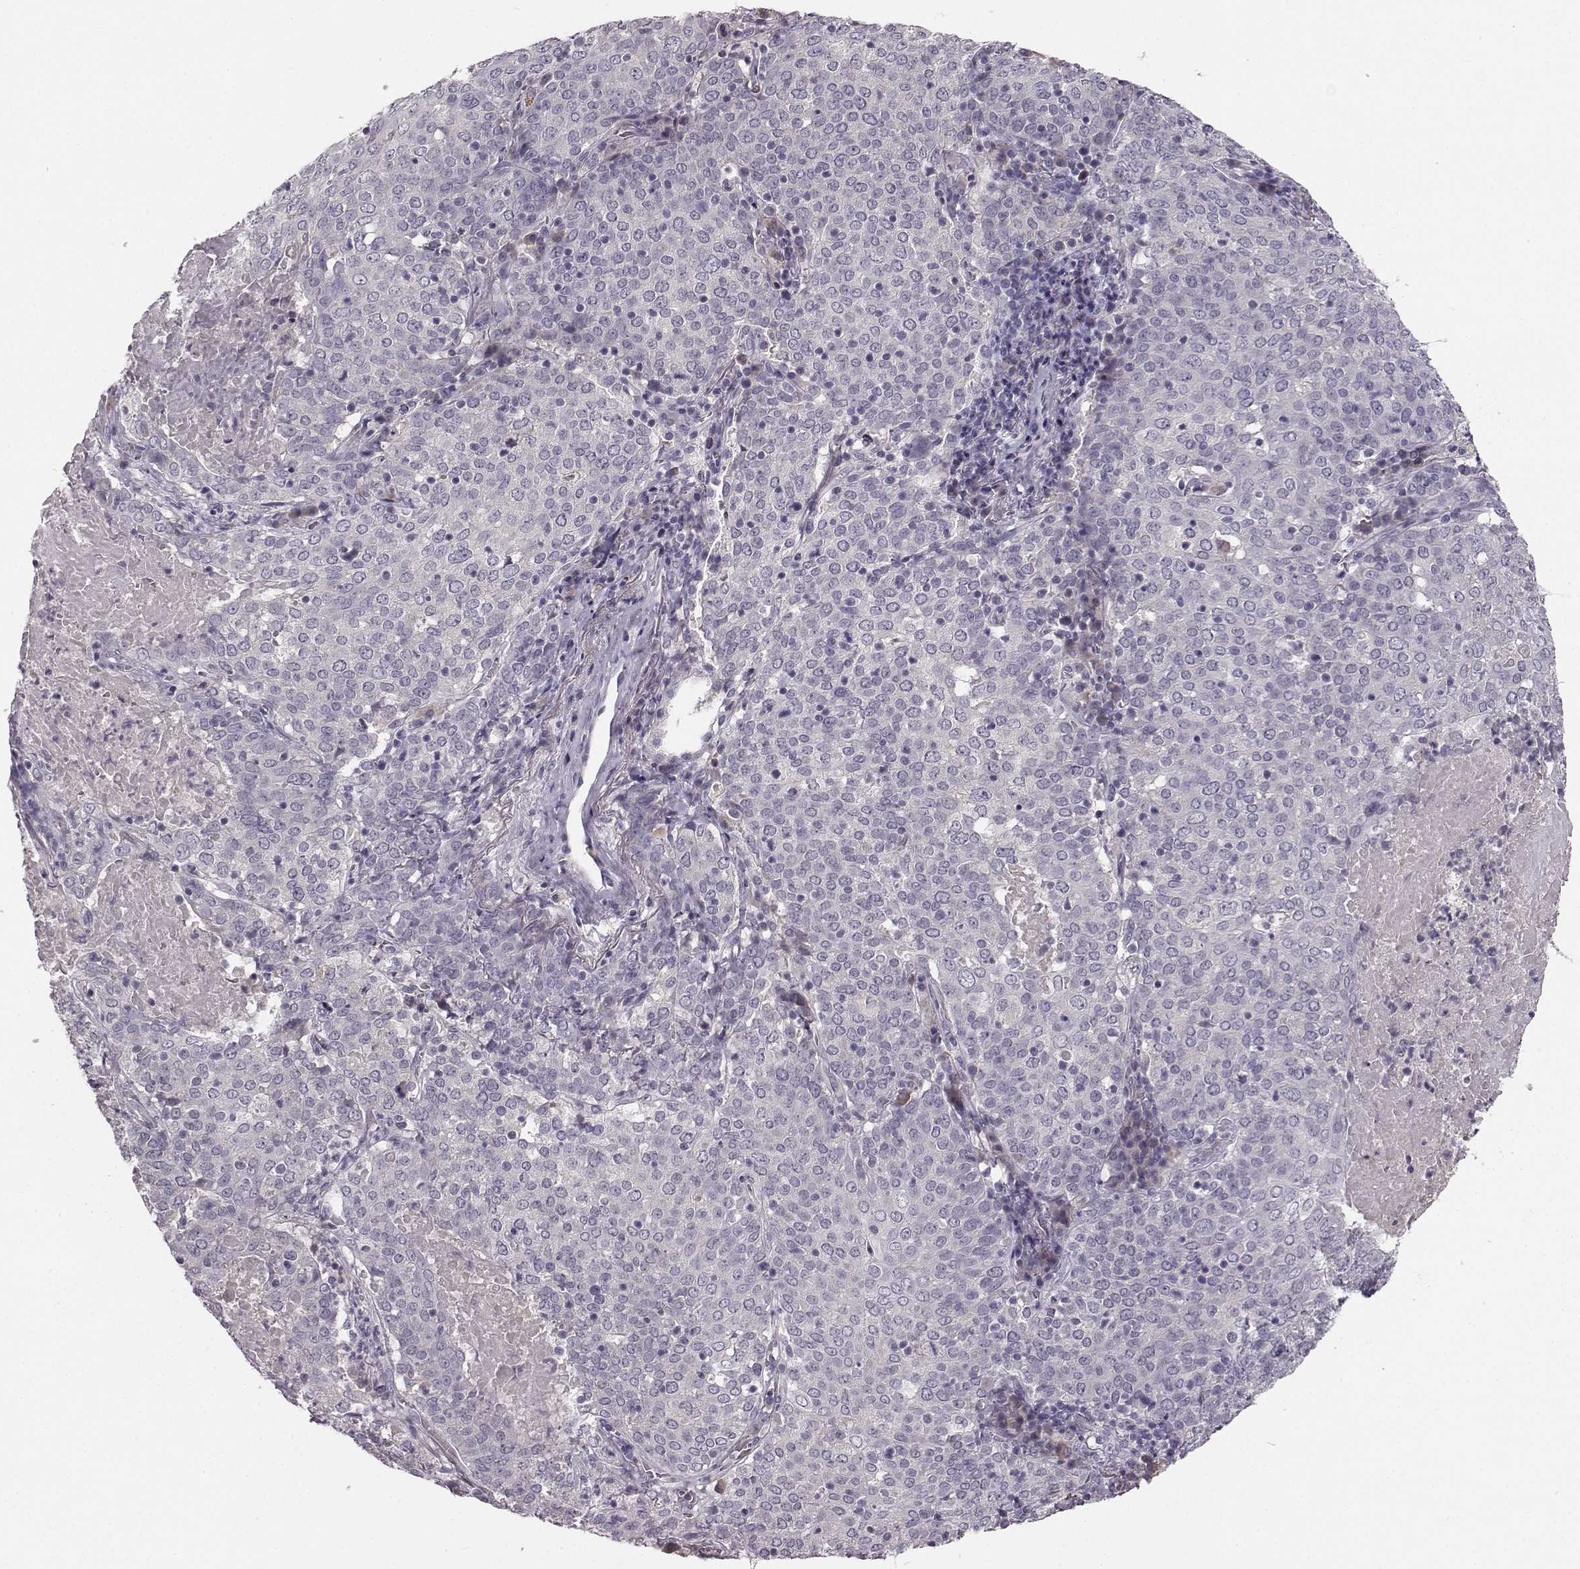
{"staining": {"intensity": "negative", "quantity": "none", "location": "none"}, "tissue": "lung cancer", "cell_type": "Tumor cells", "image_type": "cancer", "snomed": [{"axis": "morphology", "description": "Squamous cell carcinoma, NOS"}, {"axis": "topography", "description": "Lung"}], "caption": "Protein analysis of squamous cell carcinoma (lung) exhibits no significant expression in tumor cells. Nuclei are stained in blue.", "gene": "BFSP2", "patient": {"sex": "male", "age": 82}}